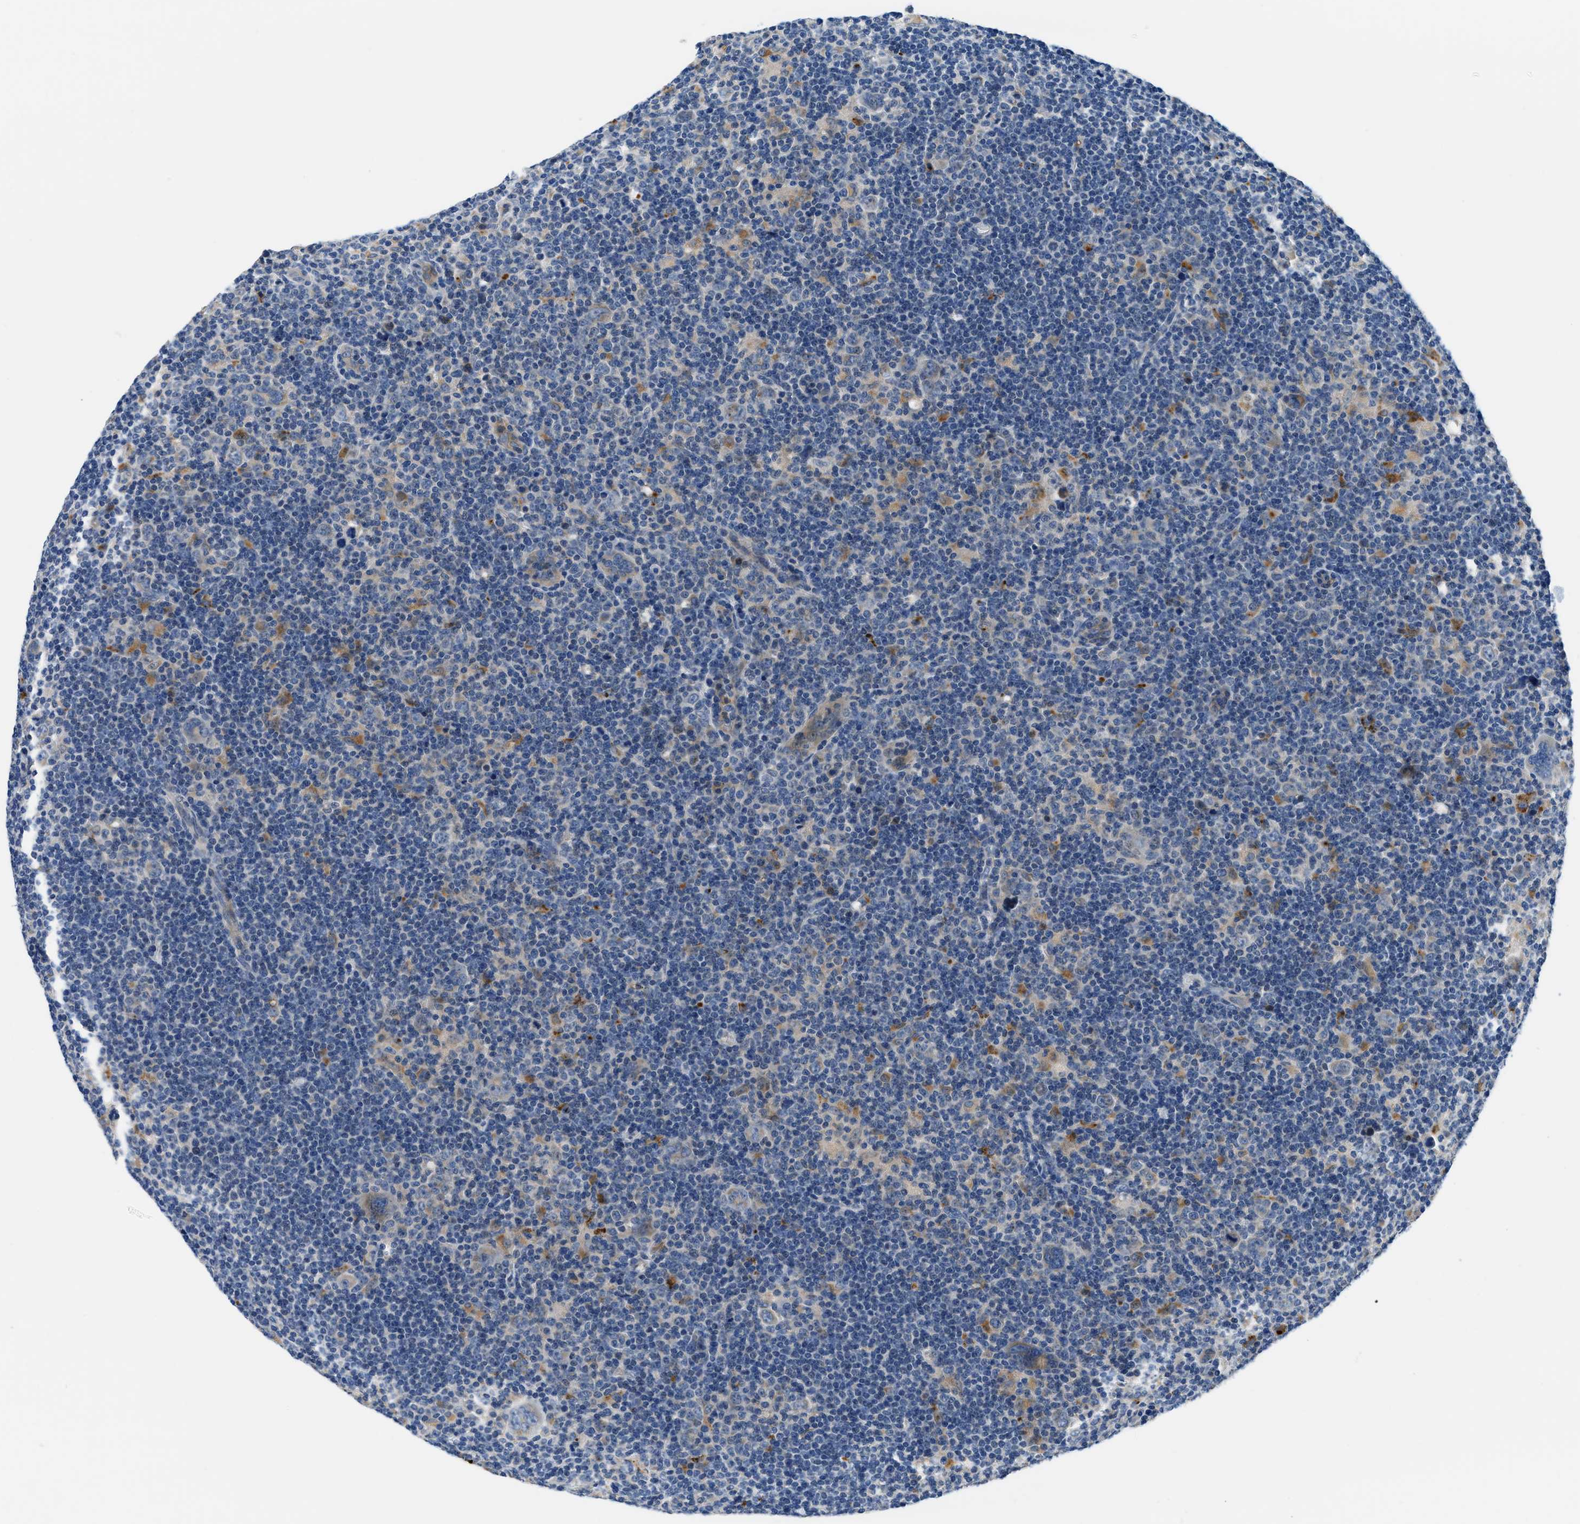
{"staining": {"intensity": "weak", "quantity": "<25%", "location": "cytoplasmic/membranous"}, "tissue": "lymphoma", "cell_type": "Tumor cells", "image_type": "cancer", "snomed": [{"axis": "morphology", "description": "Hodgkin's disease, NOS"}, {"axis": "topography", "description": "Lymph node"}], "caption": "Tumor cells show no significant protein positivity in lymphoma. (Stains: DAB (3,3'-diaminobenzidine) IHC with hematoxylin counter stain, Microscopy: brightfield microscopy at high magnification).", "gene": "ADGRE3", "patient": {"sex": "female", "age": 57}}